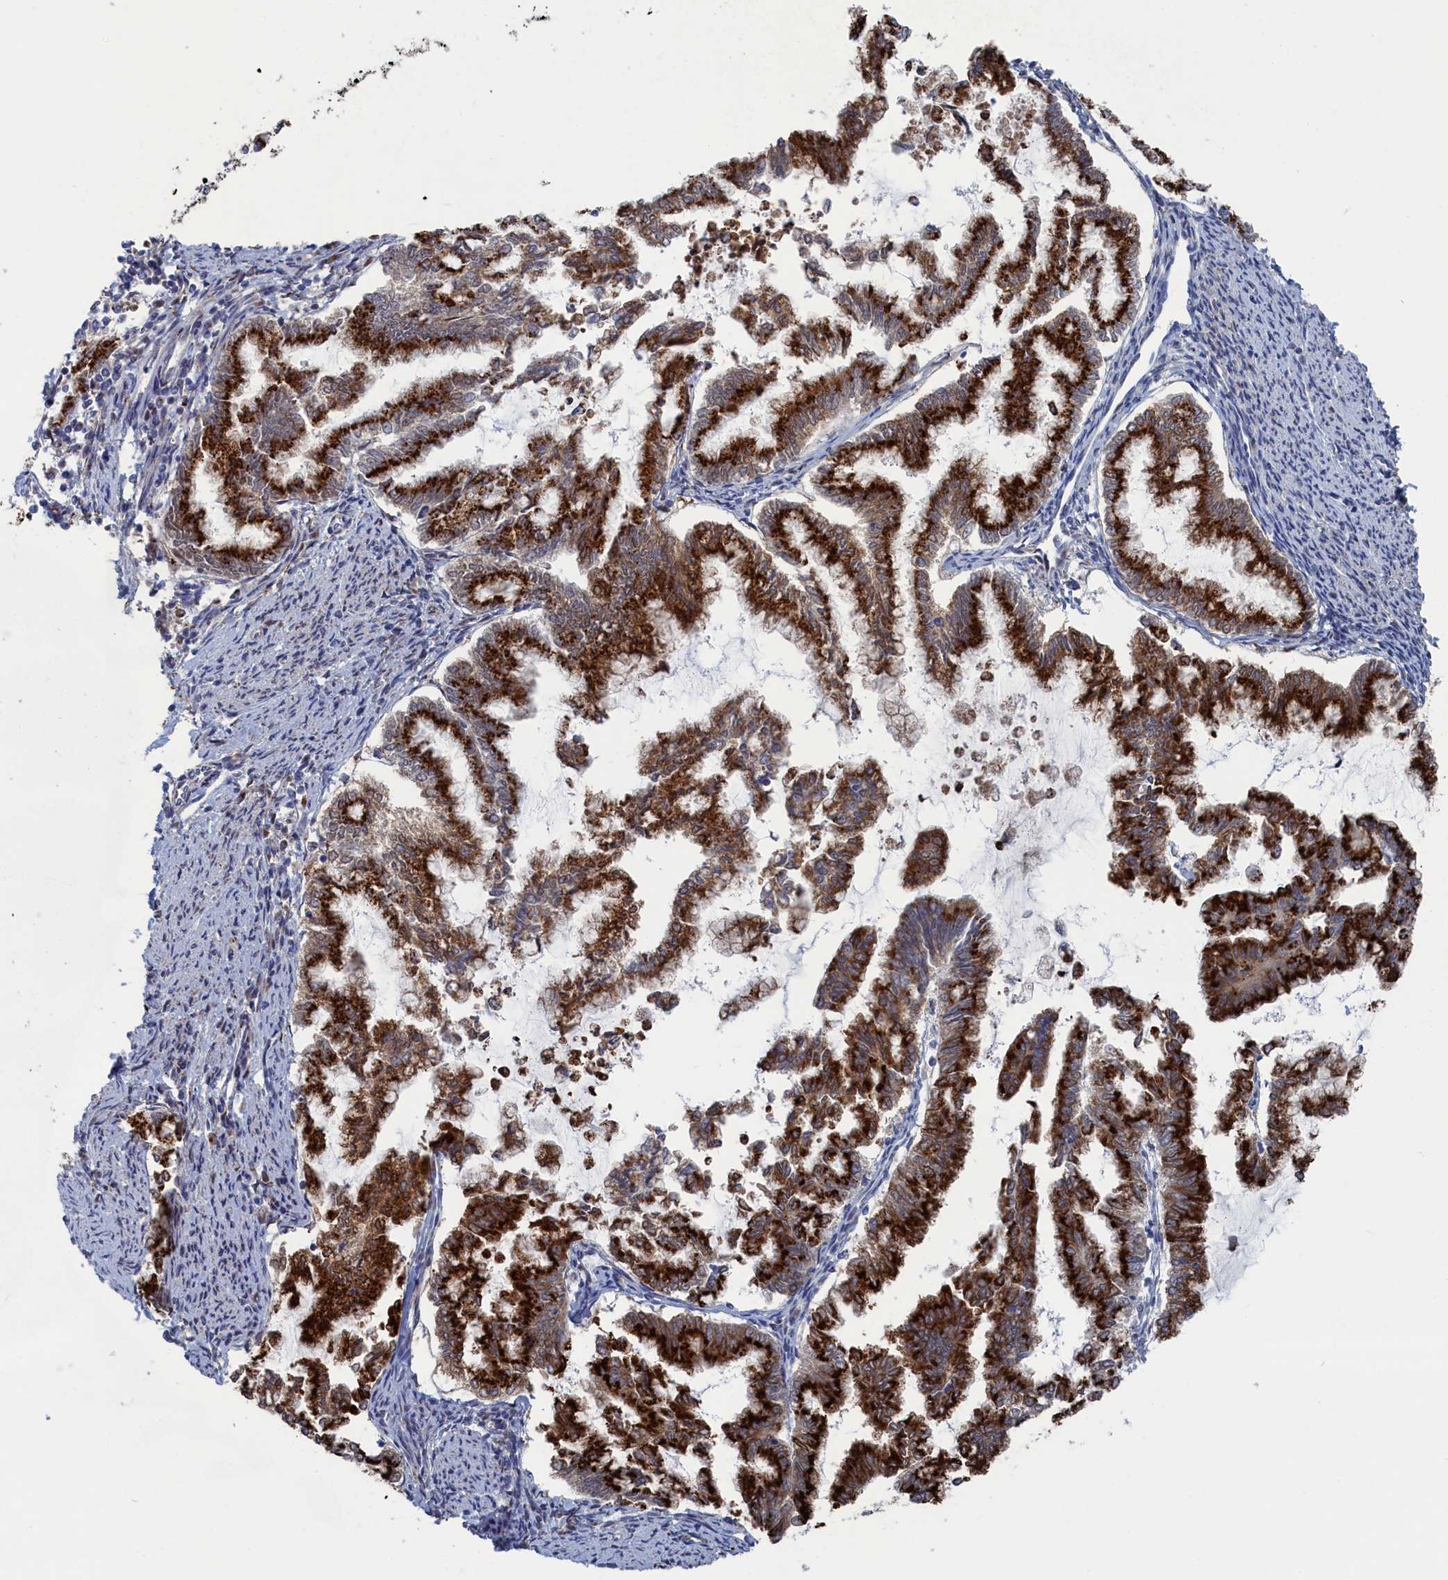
{"staining": {"intensity": "strong", "quantity": ">75%", "location": "cytoplasmic/membranous"}, "tissue": "endometrial cancer", "cell_type": "Tumor cells", "image_type": "cancer", "snomed": [{"axis": "morphology", "description": "Adenocarcinoma, NOS"}, {"axis": "topography", "description": "Endometrium"}], "caption": "Human endometrial cancer (adenocarcinoma) stained for a protein (brown) shows strong cytoplasmic/membranous positive positivity in about >75% of tumor cells.", "gene": "IRX1", "patient": {"sex": "female", "age": 79}}